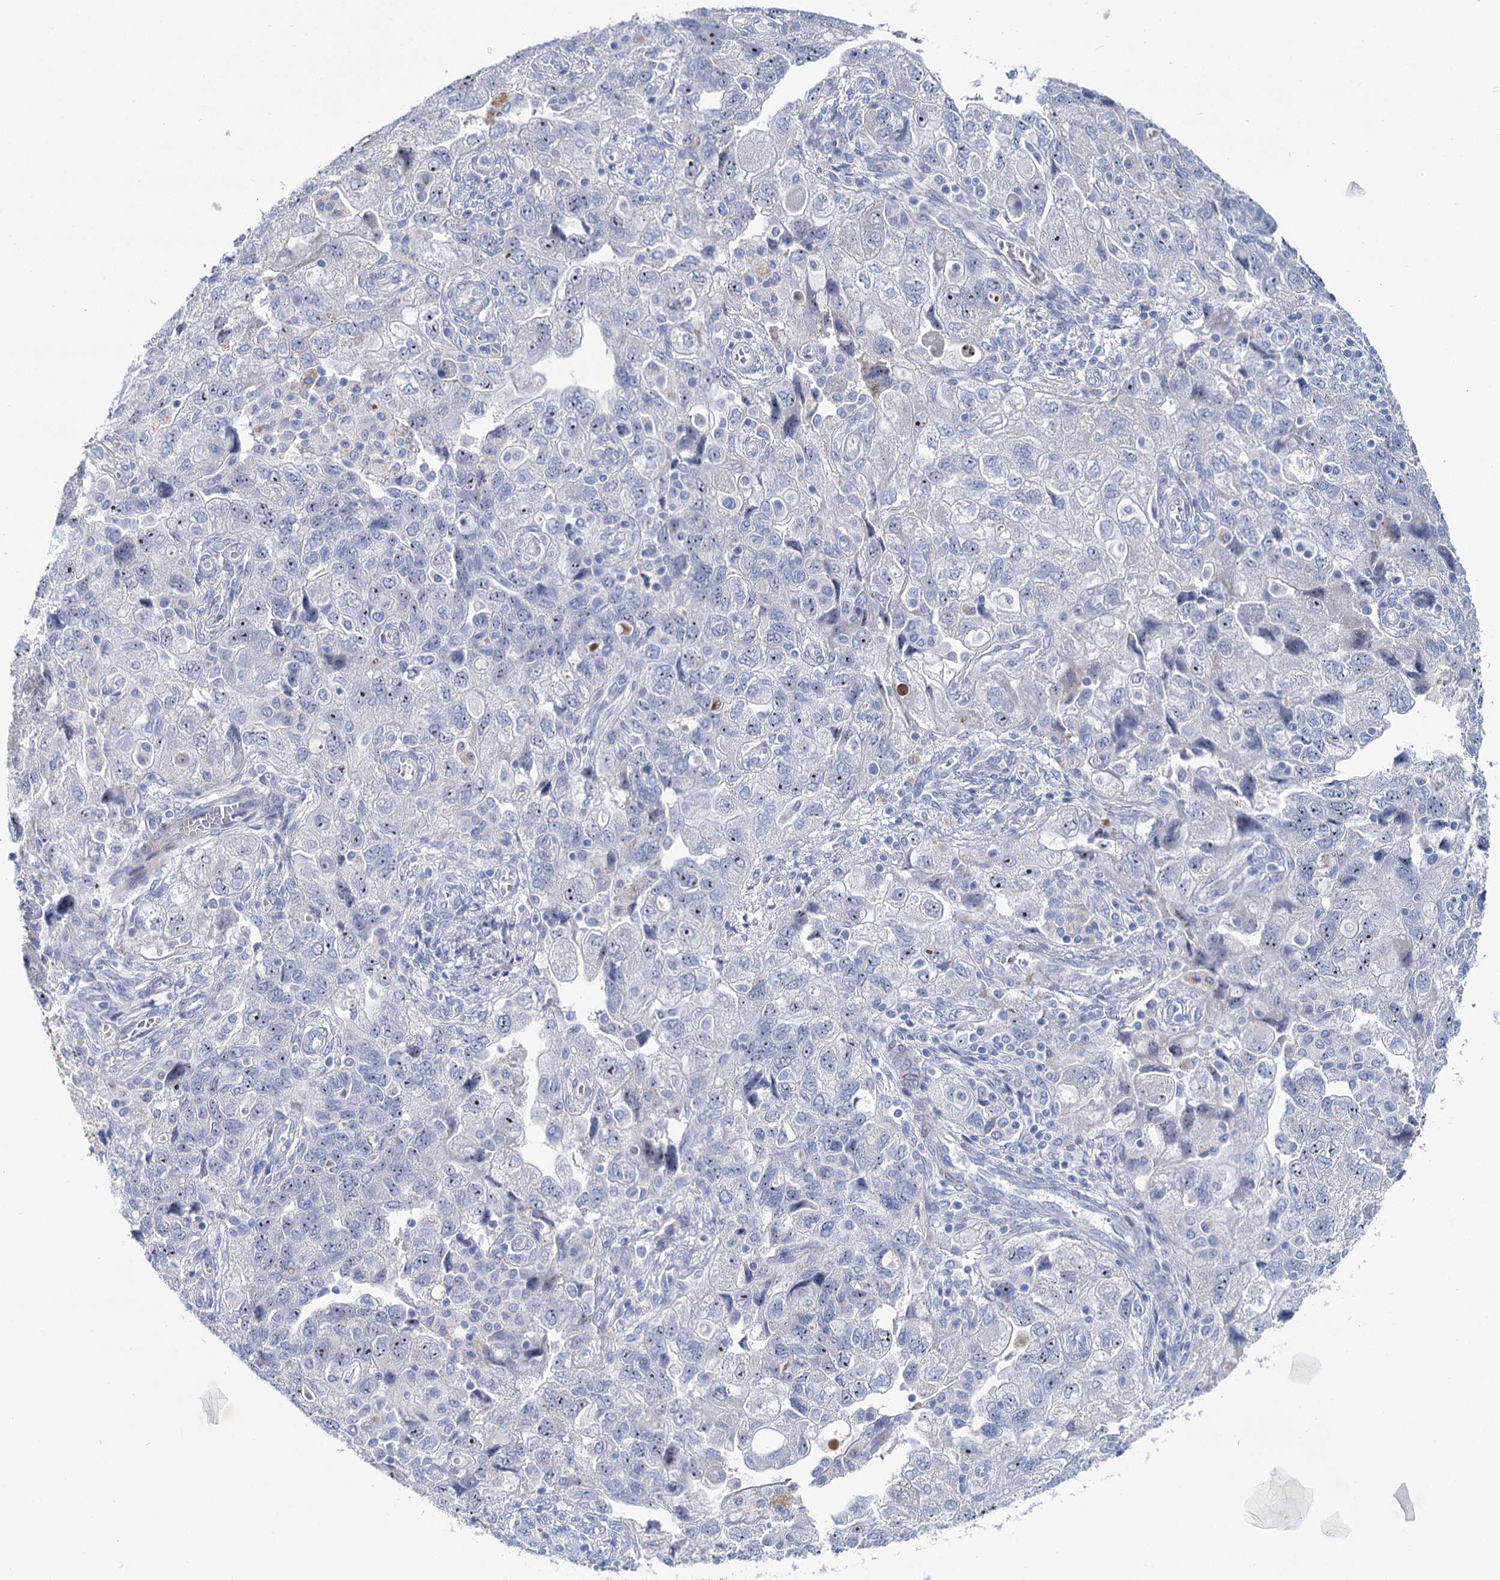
{"staining": {"intensity": "weak", "quantity": "<25%", "location": "nuclear"}, "tissue": "ovarian cancer", "cell_type": "Tumor cells", "image_type": "cancer", "snomed": [{"axis": "morphology", "description": "Carcinoma, NOS"}, {"axis": "morphology", "description": "Cystadenocarcinoma, serous, NOS"}, {"axis": "topography", "description": "Ovary"}], "caption": "Immunohistochemical staining of human ovarian cancer displays no significant expression in tumor cells.", "gene": "SH3TC2", "patient": {"sex": "female", "age": 69}}